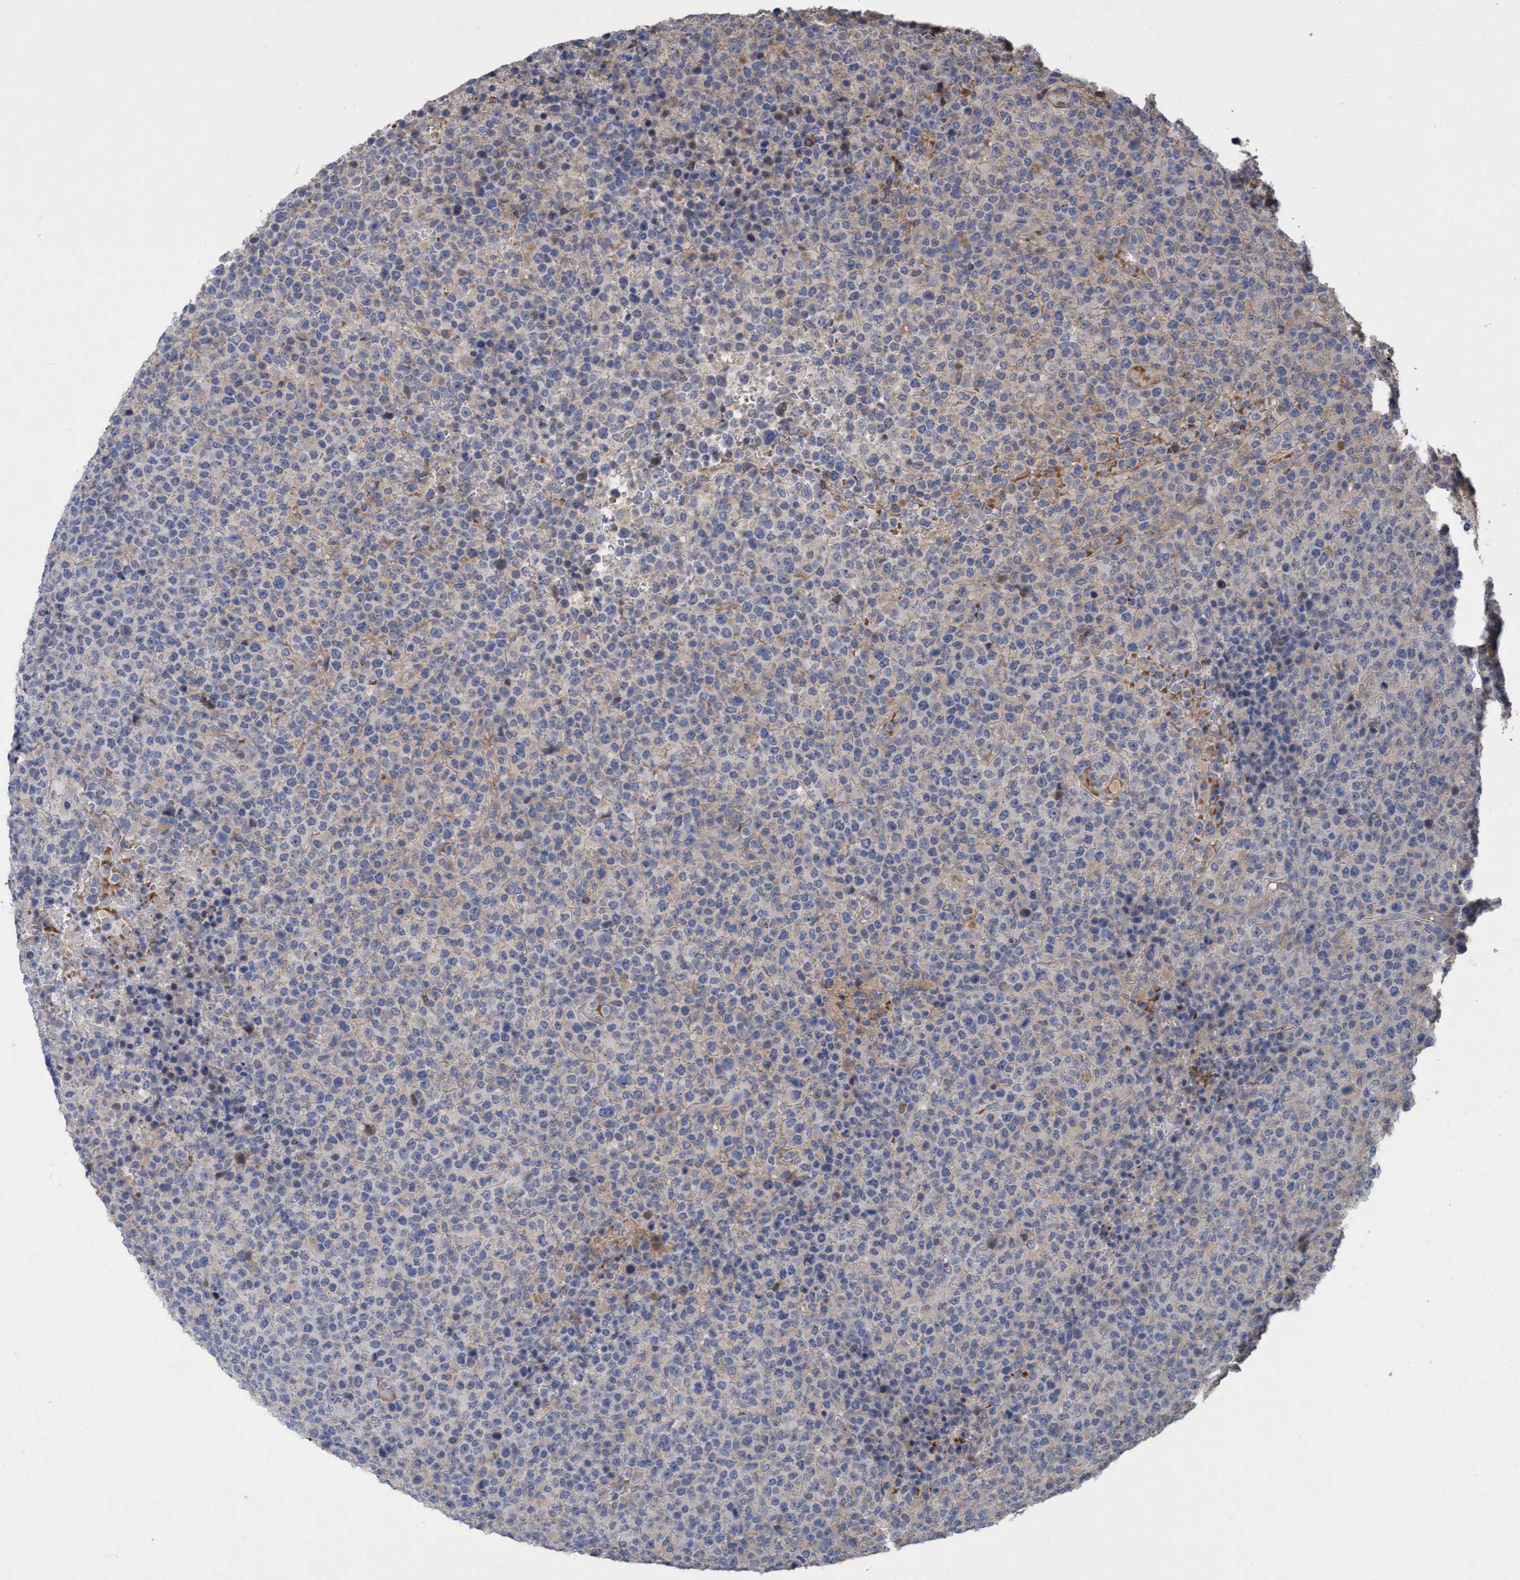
{"staining": {"intensity": "negative", "quantity": "none", "location": "none"}, "tissue": "lymphoma", "cell_type": "Tumor cells", "image_type": "cancer", "snomed": [{"axis": "morphology", "description": "Malignant lymphoma, non-Hodgkin's type, High grade"}, {"axis": "topography", "description": "Lymph node"}], "caption": "High power microscopy image of an IHC micrograph of lymphoma, revealing no significant positivity in tumor cells. (DAB immunohistochemistry (IHC) with hematoxylin counter stain).", "gene": "SEMA4D", "patient": {"sex": "male", "age": 13}}